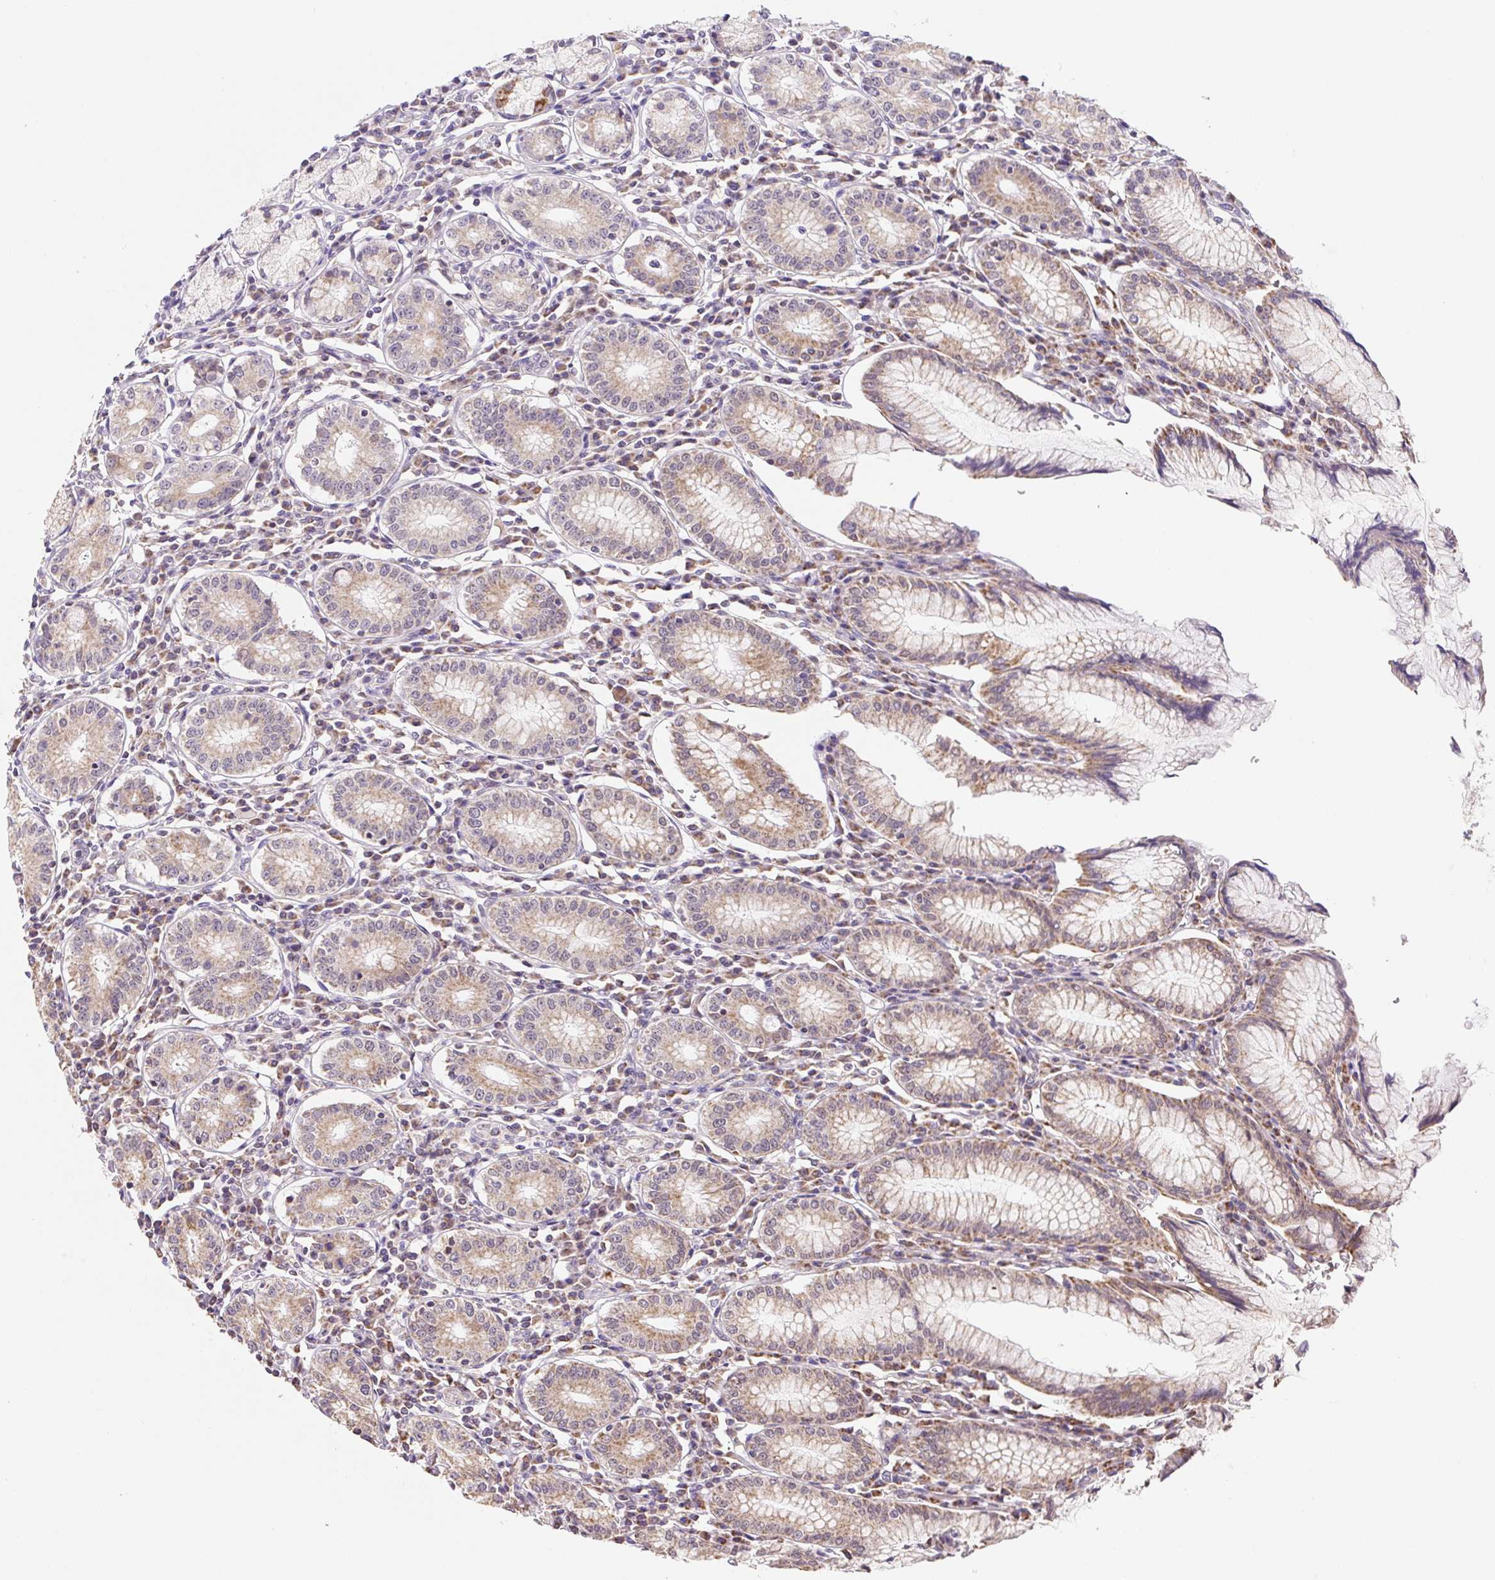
{"staining": {"intensity": "strong", "quantity": "25%-75%", "location": "cytoplasmic/membranous"}, "tissue": "stomach", "cell_type": "Glandular cells", "image_type": "normal", "snomed": [{"axis": "morphology", "description": "Normal tissue, NOS"}, {"axis": "topography", "description": "Stomach"}], "caption": "Strong cytoplasmic/membranous staining is appreciated in approximately 25%-75% of glandular cells in benign stomach. (DAB = brown stain, brightfield microscopy at high magnification).", "gene": "MFSD9", "patient": {"sex": "male", "age": 55}}